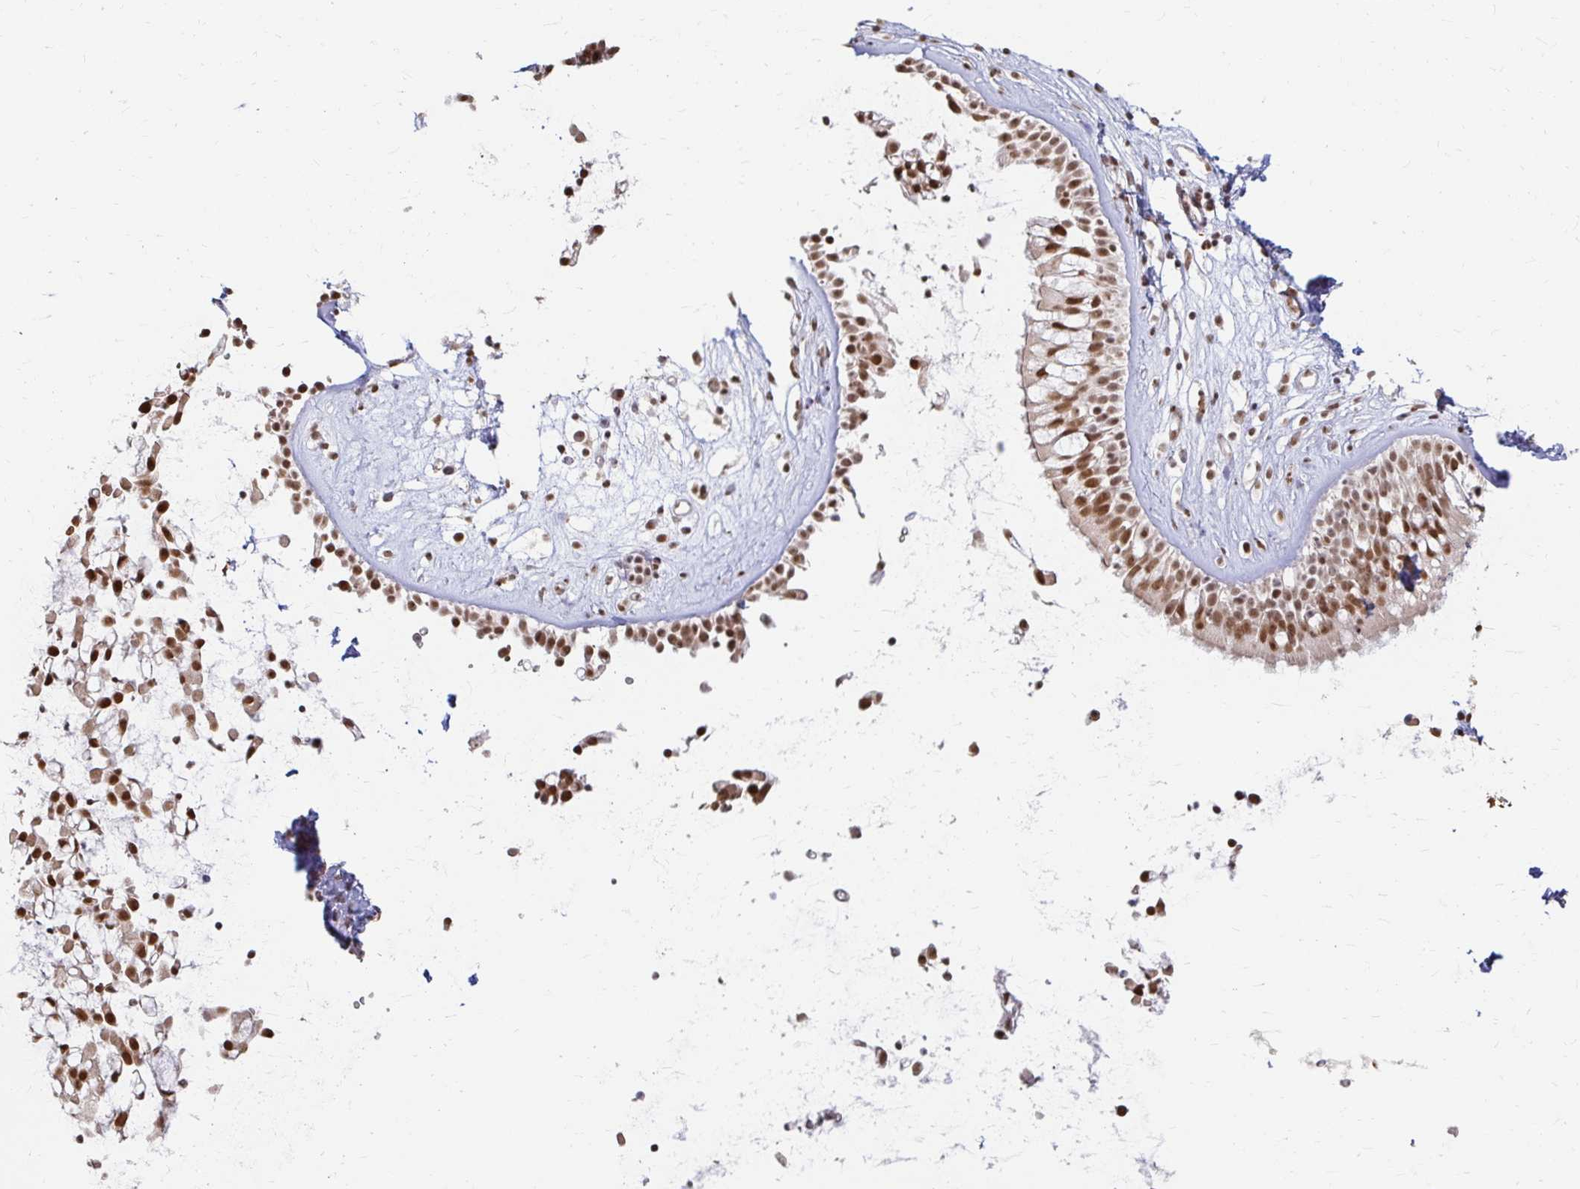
{"staining": {"intensity": "moderate", "quantity": ">75%", "location": "nuclear"}, "tissue": "nasopharynx", "cell_type": "Respiratory epithelial cells", "image_type": "normal", "snomed": [{"axis": "morphology", "description": "Normal tissue, NOS"}, {"axis": "topography", "description": "Nasopharynx"}], "caption": "IHC of normal human nasopharynx demonstrates medium levels of moderate nuclear positivity in approximately >75% of respiratory epithelial cells. (DAB IHC with brightfield microscopy, high magnification).", "gene": "HNRNPU", "patient": {"sex": "male", "age": 32}}